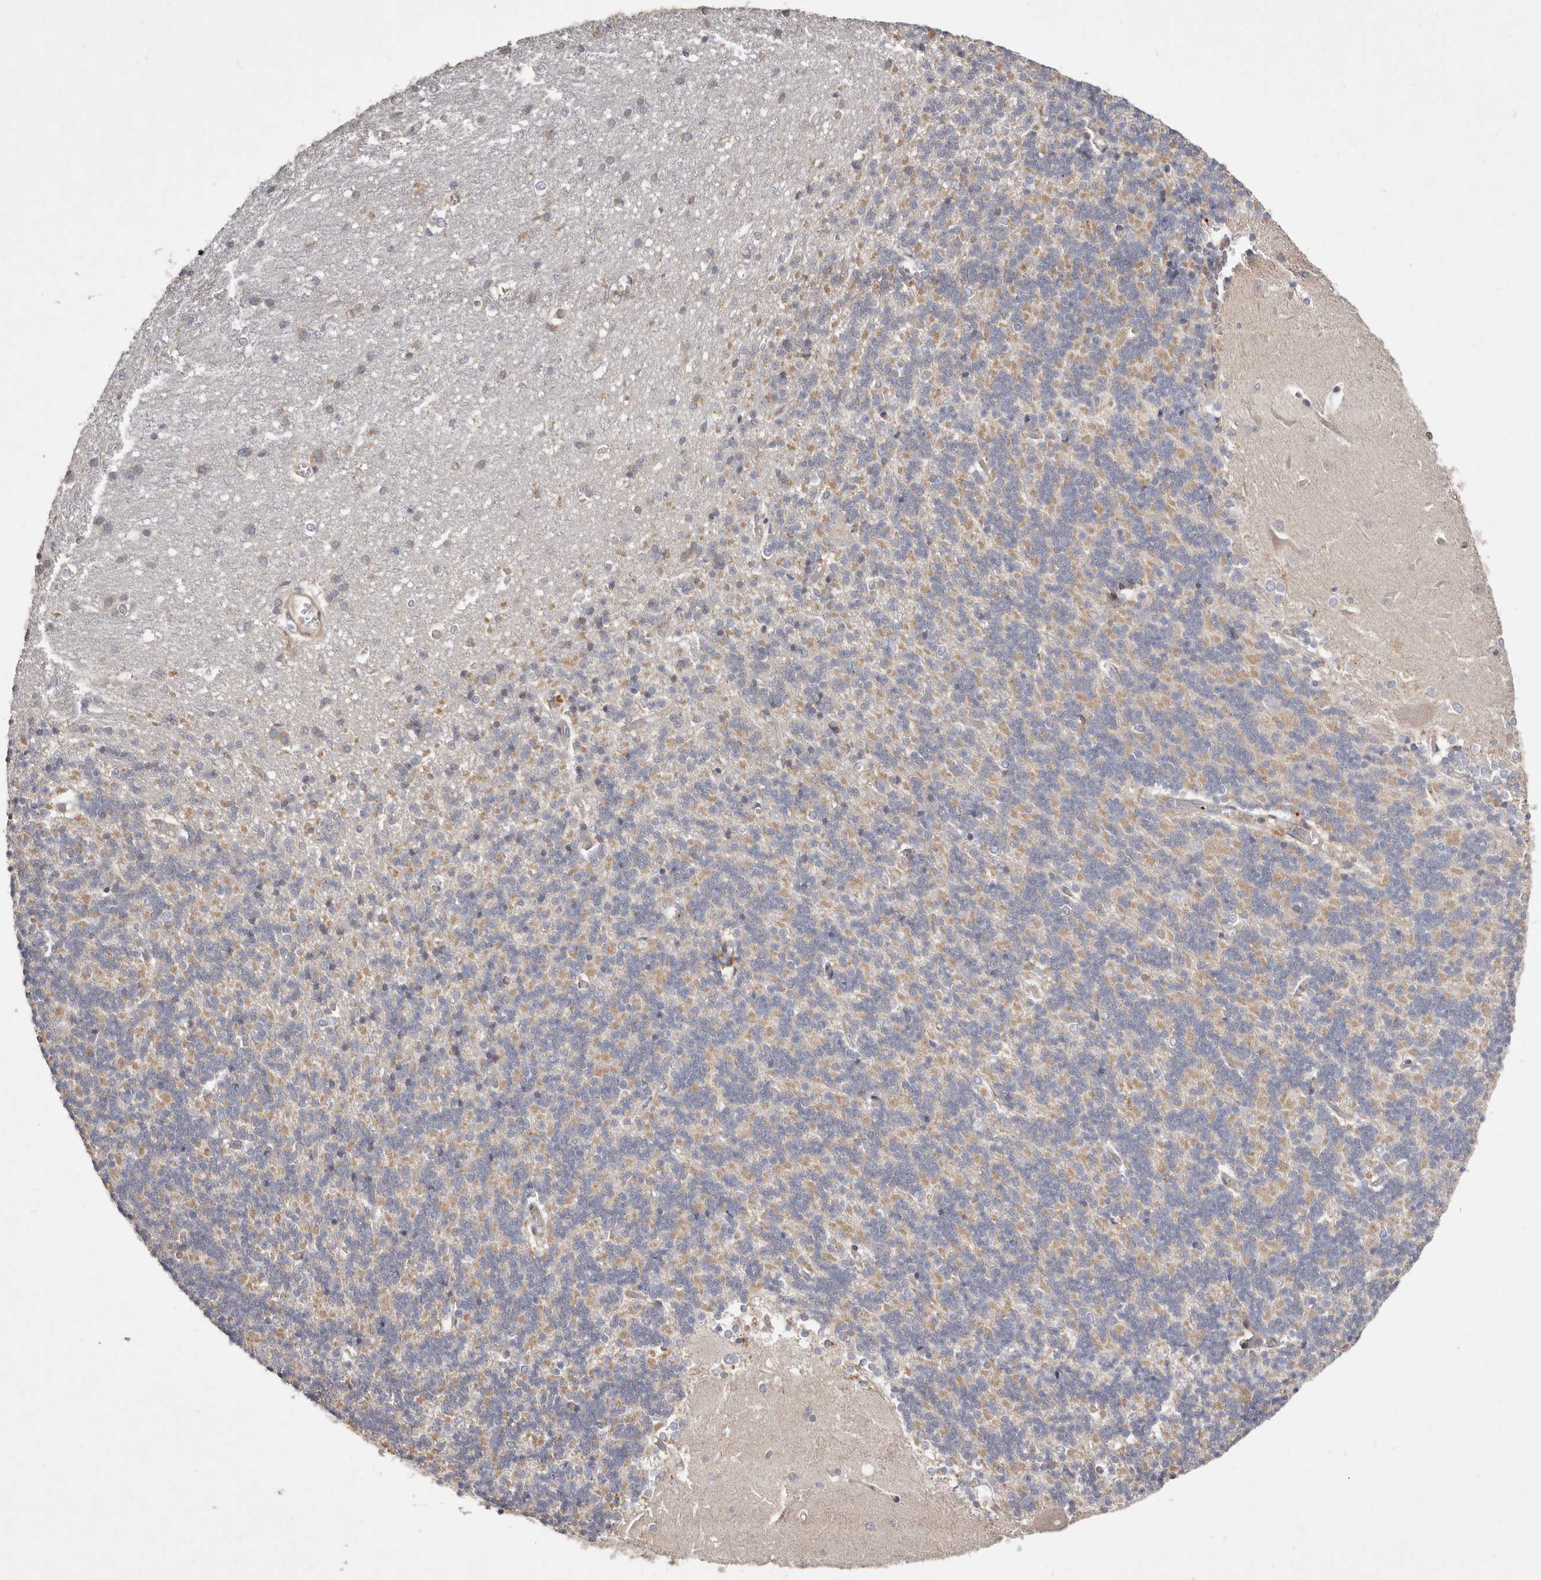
{"staining": {"intensity": "negative", "quantity": "none", "location": "none"}, "tissue": "cerebellum", "cell_type": "Cells in granular layer", "image_type": "normal", "snomed": [{"axis": "morphology", "description": "Normal tissue, NOS"}, {"axis": "topography", "description": "Cerebellum"}], "caption": "A micrograph of cerebellum stained for a protein exhibits no brown staining in cells in granular layer. (Stains: DAB (3,3'-diaminobenzidine) immunohistochemistry (IHC) with hematoxylin counter stain, Microscopy: brightfield microscopy at high magnification).", "gene": "SLC25A20", "patient": {"sex": "male", "age": 37}}